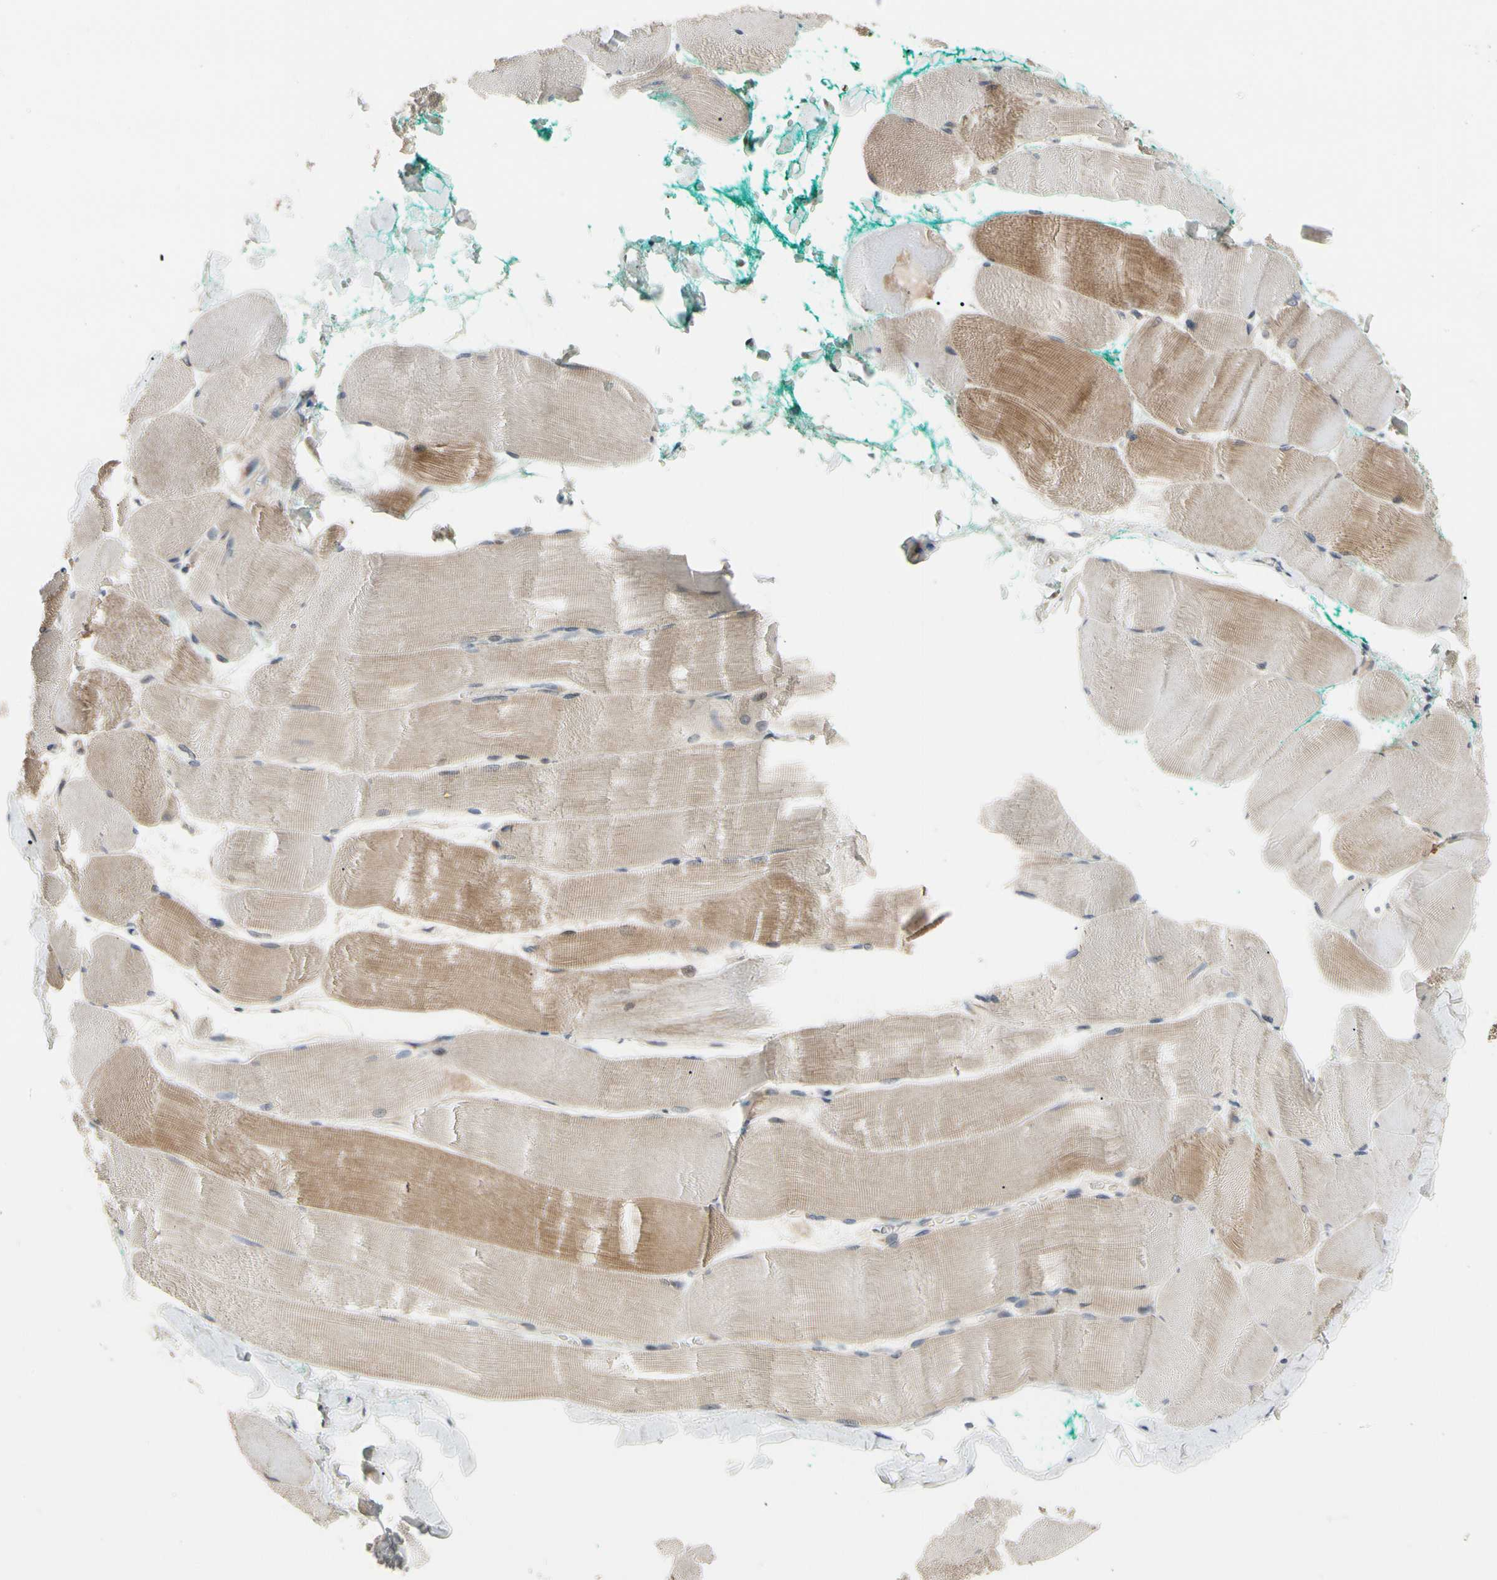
{"staining": {"intensity": "moderate", "quantity": "25%-75%", "location": "cytoplasmic/membranous"}, "tissue": "skeletal muscle", "cell_type": "Myocytes", "image_type": "normal", "snomed": [{"axis": "morphology", "description": "Normal tissue, NOS"}, {"axis": "morphology", "description": "Squamous cell carcinoma, NOS"}, {"axis": "topography", "description": "Skeletal muscle"}], "caption": "A medium amount of moderate cytoplasmic/membranous staining is appreciated in approximately 25%-75% of myocytes in normal skeletal muscle.", "gene": "HMGCR", "patient": {"sex": "male", "age": 51}}